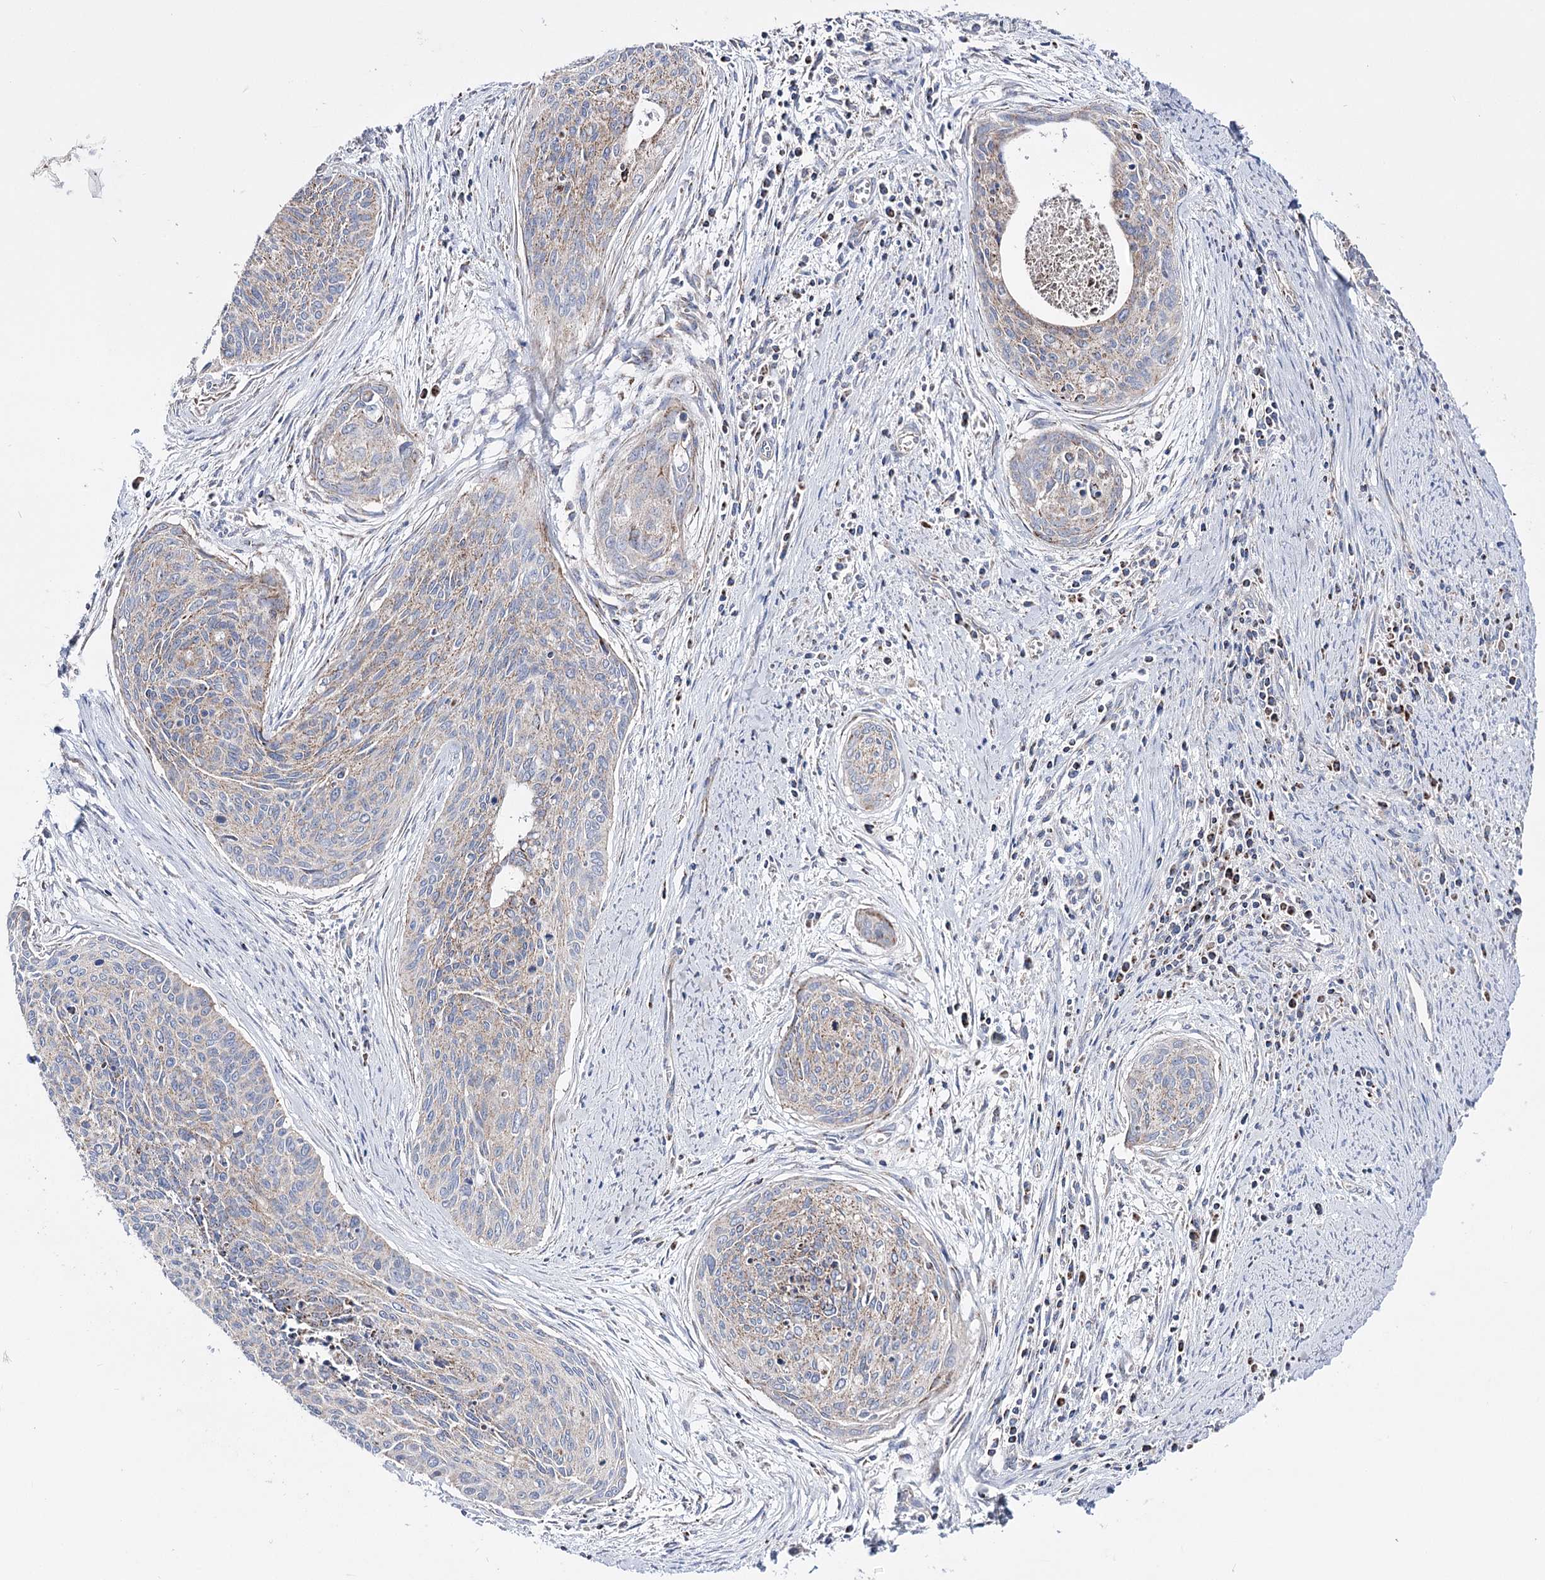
{"staining": {"intensity": "weak", "quantity": "<25%", "location": "cytoplasmic/membranous"}, "tissue": "cervical cancer", "cell_type": "Tumor cells", "image_type": "cancer", "snomed": [{"axis": "morphology", "description": "Squamous cell carcinoma, NOS"}, {"axis": "topography", "description": "Cervix"}], "caption": "The IHC image has no significant positivity in tumor cells of cervical cancer (squamous cell carcinoma) tissue. The staining was performed using DAB to visualize the protein expression in brown, while the nuclei were stained in blue with hematoxylin (Magnification: 20x).", "gene": "OSBPL5", "patient": {"sex": "female", "age": 55}}